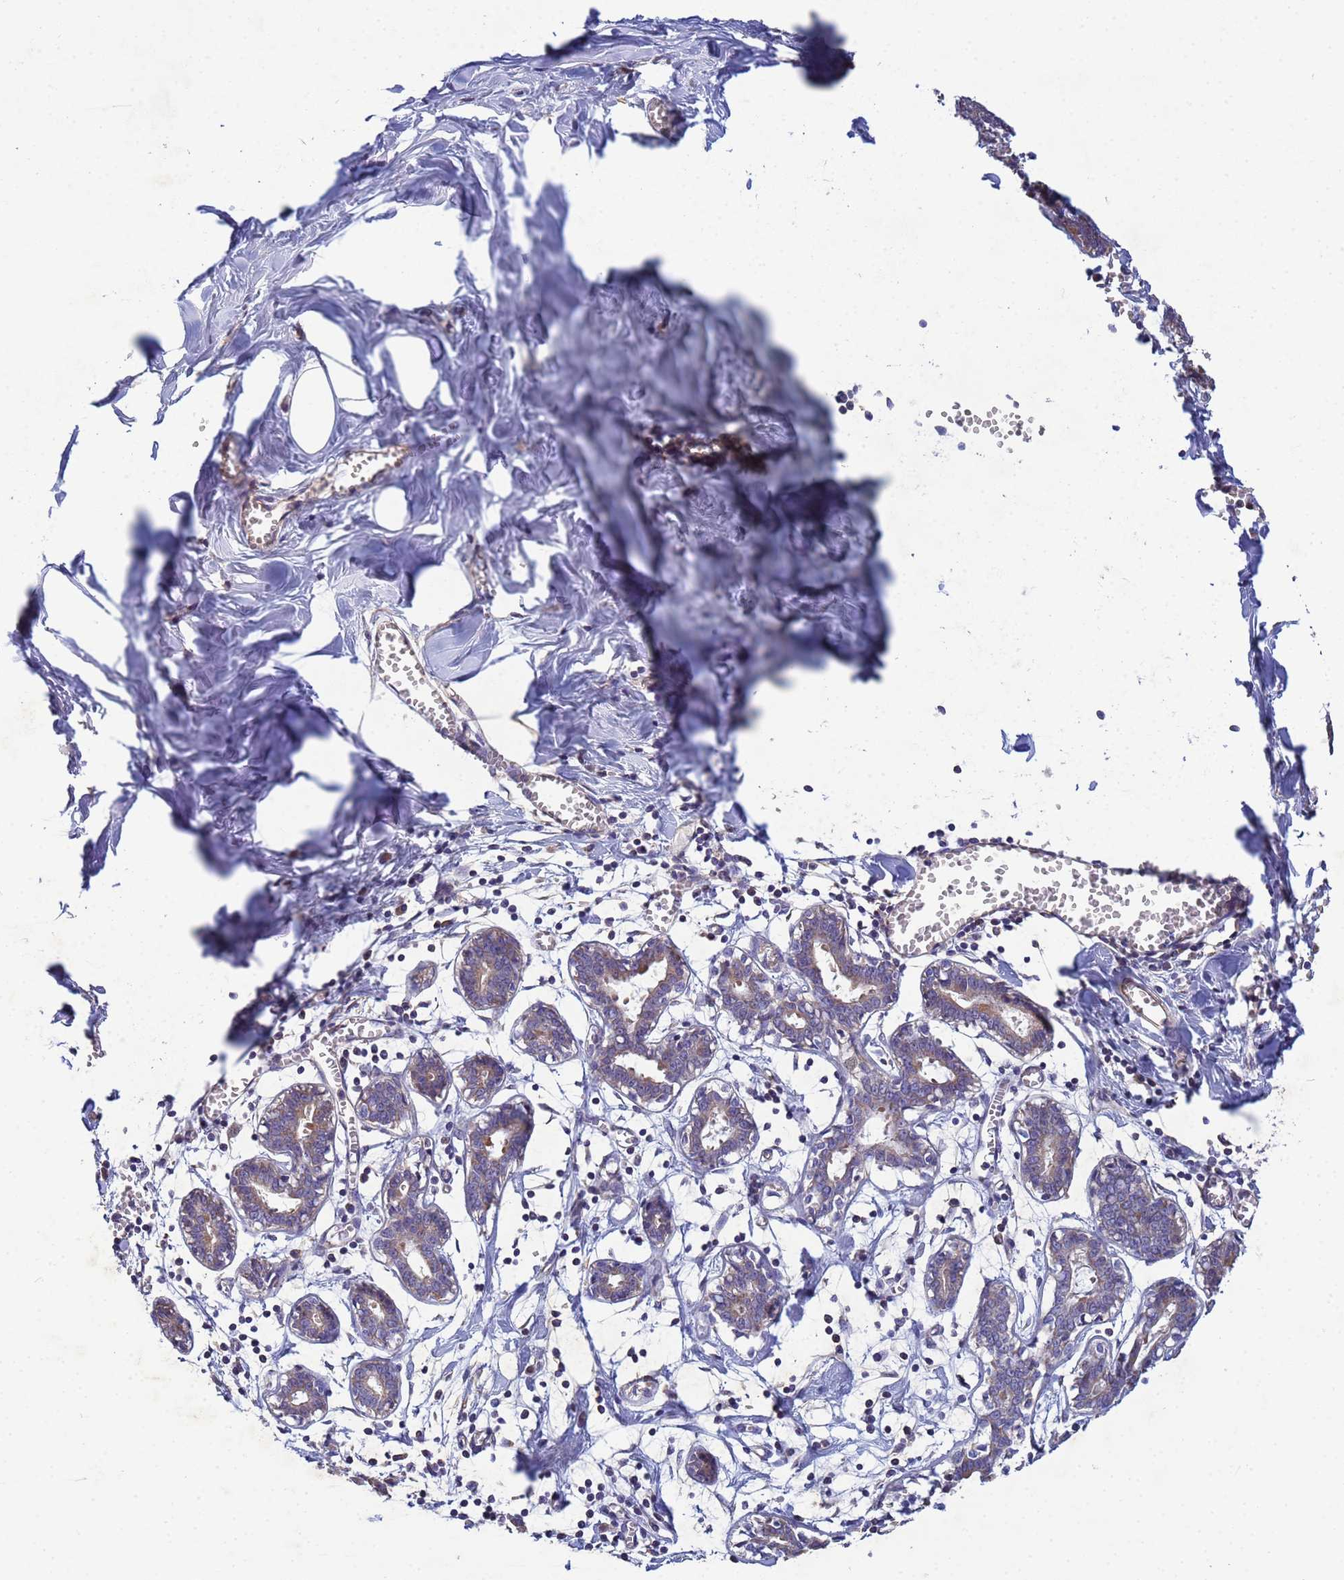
{"staining": {"intensity": "negative", "quantity": "none", "location": "none"}, "tissue": "breast", "cell_type": "Adipocytes", "image_type": "normal", "snomed": [{"axis": "morphology", "description": "Normal tissue, NOS"}, {"axis": "topography", "description": "Breast"}], "caption": "Histopathology image shows no protein expression in adipocytes of benign breast.", "gene": "CDC34", "patient": {"sex": "female", "age": 27}}